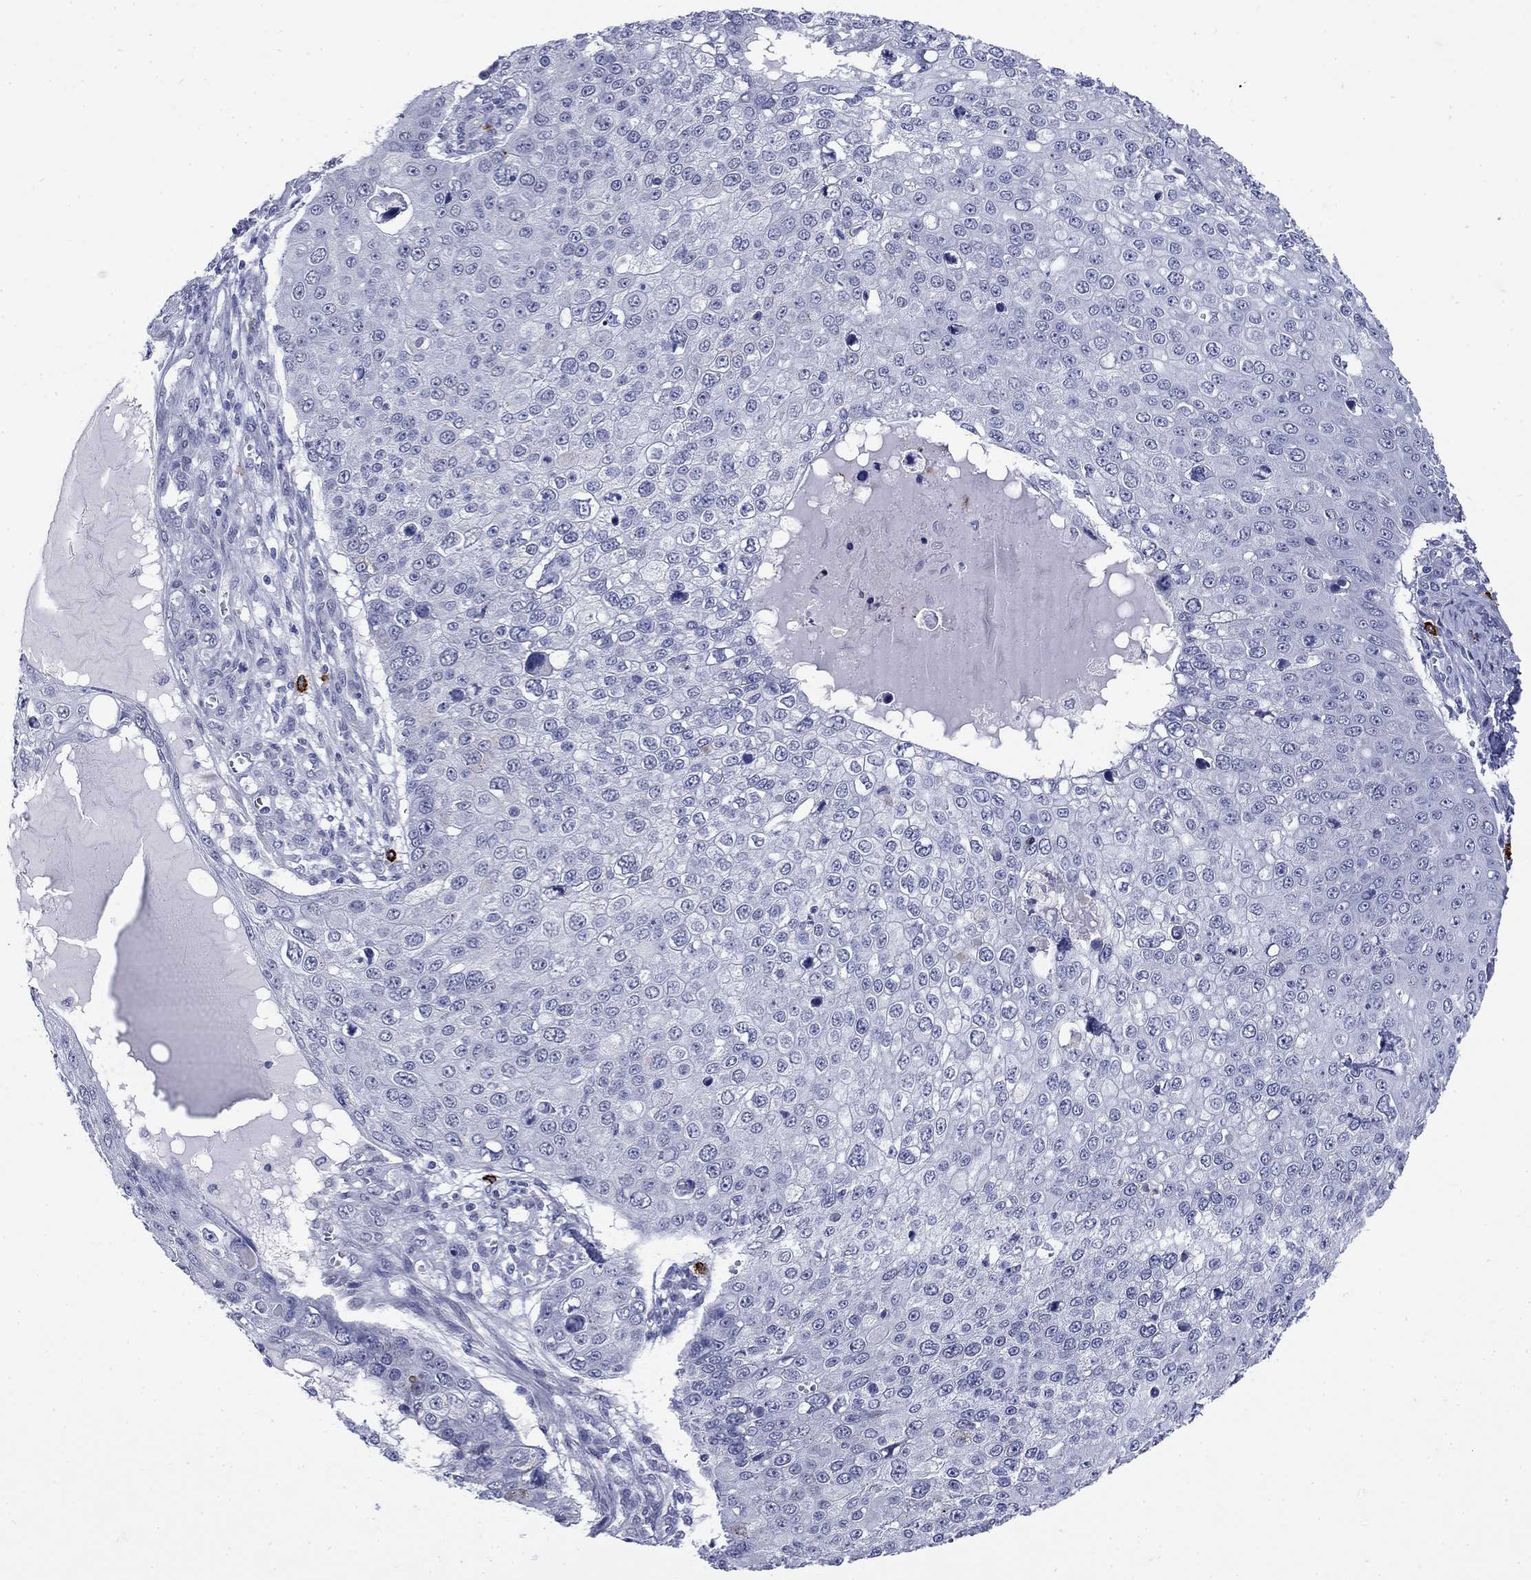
{"staining": {"intensity": "negative", "quantity": "none", "location": "none"}, "tissue": "skin cancer", "cell_type": "Tumor cells", "image_type": "cancer", "snomed": [{"axis": "morphology", "description": "Squamous cell carcinoma, NOS"}, {"axis": "topography", "description": "Skin"}], "caption": "High magnification brightfield microscopy of skin cancer stained with DAB (brown) and counterstained with hematoxylin (blue): tumor cells show no significant staining.", "gene": "ECEL1", "patient": {"sex": "male", "age": 71}}